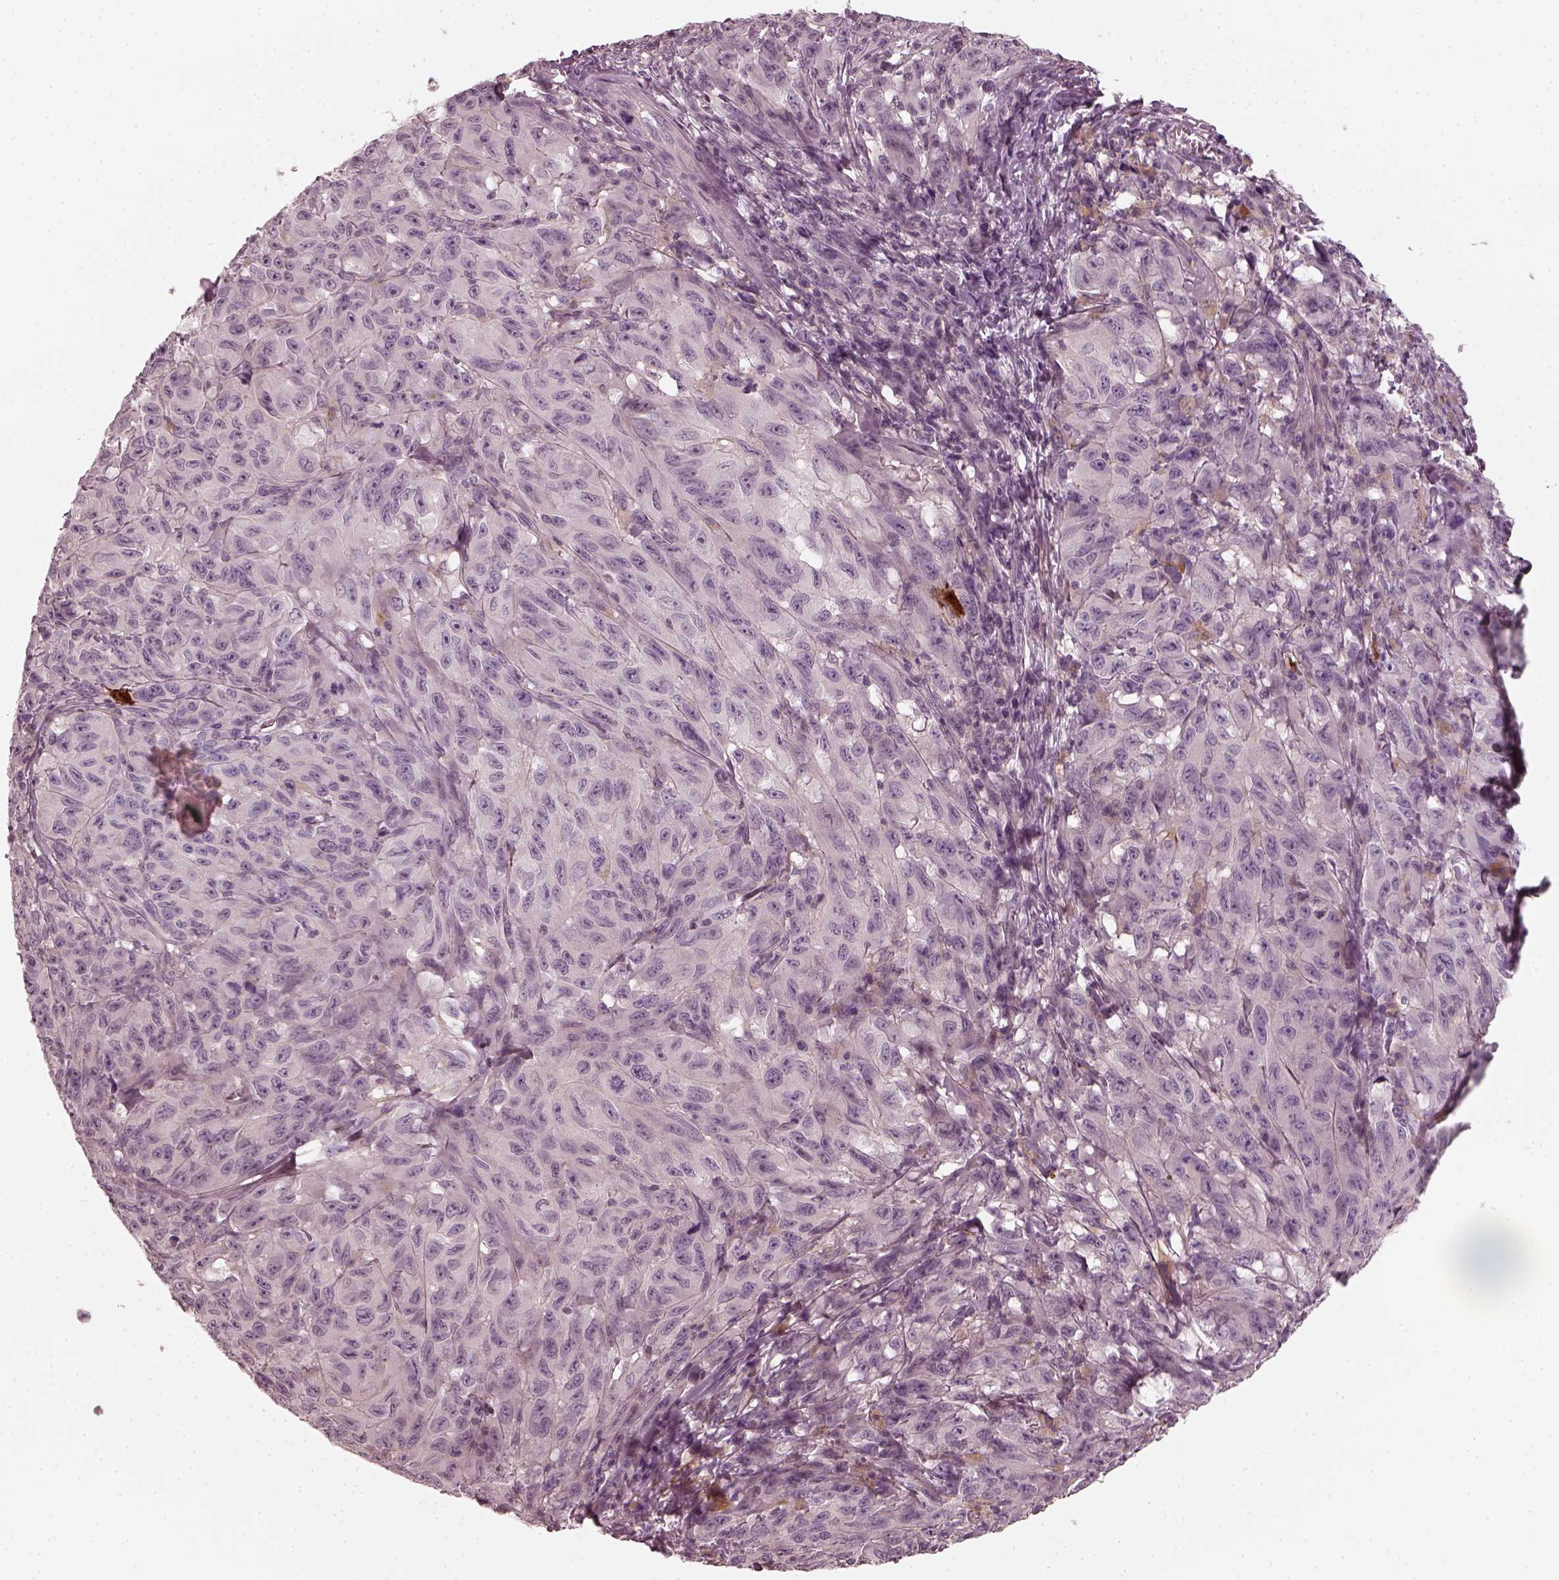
{"staining": {"intensity": "negative", "quantity": "none", "location": "none"}, "tissue": "melanoma", "cell_type": "Tumor cells", "image_type": "cancer", "snomed": [{"axis": "morphology", "description": "Malignant melanoma, NOS"}, {"axis": "topography", "description": "Vulva, labia, clitoris and Bartholin´s gland, NO"}], "caption": "Immunohistochemistry image of neoplastic tissue: malignant melanoma stained with DAB (3,3'-diaminobenzidine) shows no significant protein staining in tumor cells.", "gene": "CHIT1", "patient": {"sex": "female", "age": 75}}